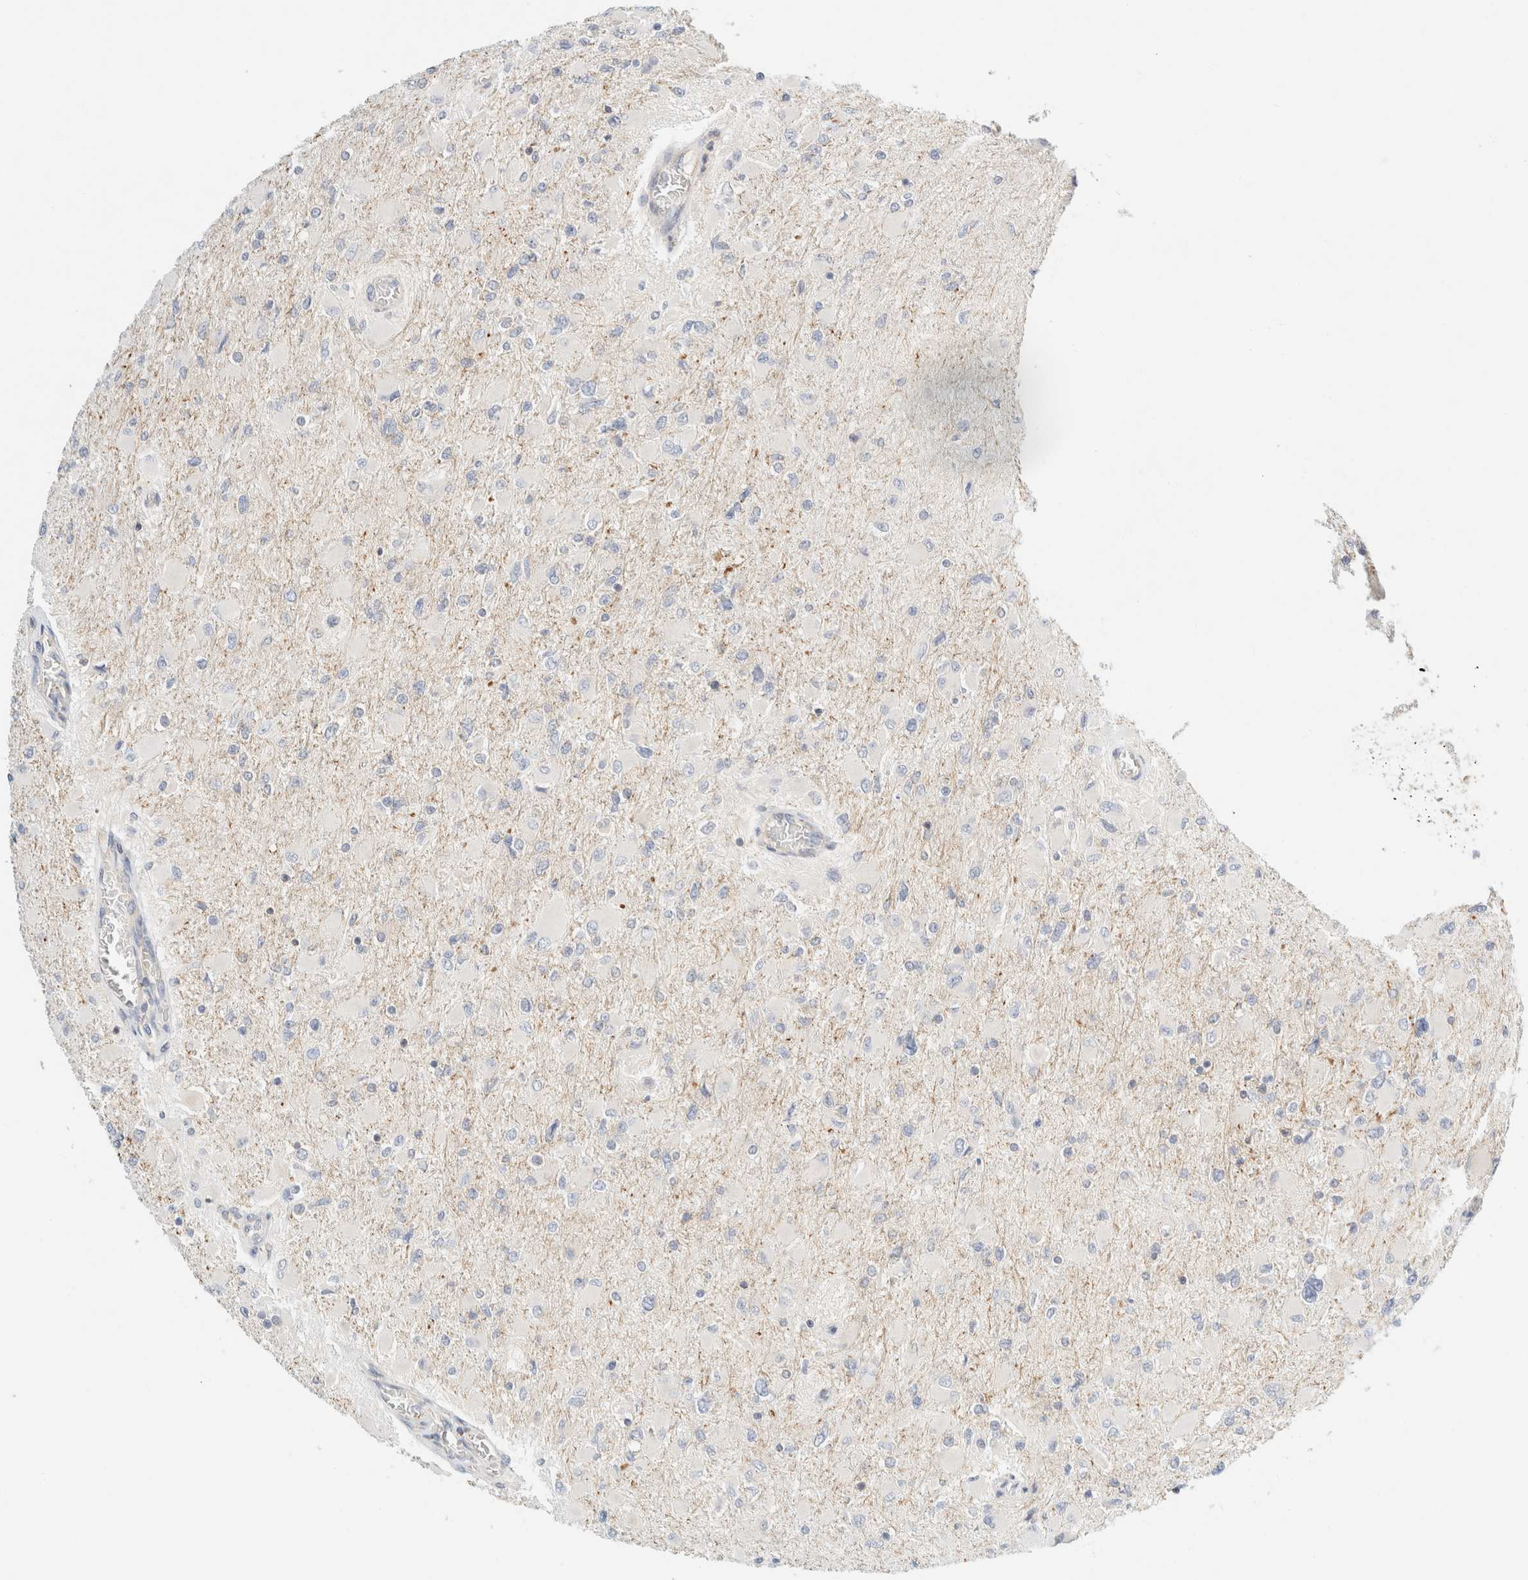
{"staining": {"intensity": "negative", "quantity": "none", "location": "none"}, "tissue": "glioma", "cell_type": "Tumor cells", "image_type": "cancer", "snomed": [{"axis": "morphology", "description": "Glioma, malignant, High grade"}, {"axis": "topography", "description": "Cerebral cortex"}], "caption": "Immunohistochemical staining of high-grade glioma (malignant) exhibits no significant positivity in tumor cells.", "gene": "SH3GLB2", "patient": {"sex": "female", "age": 36}}